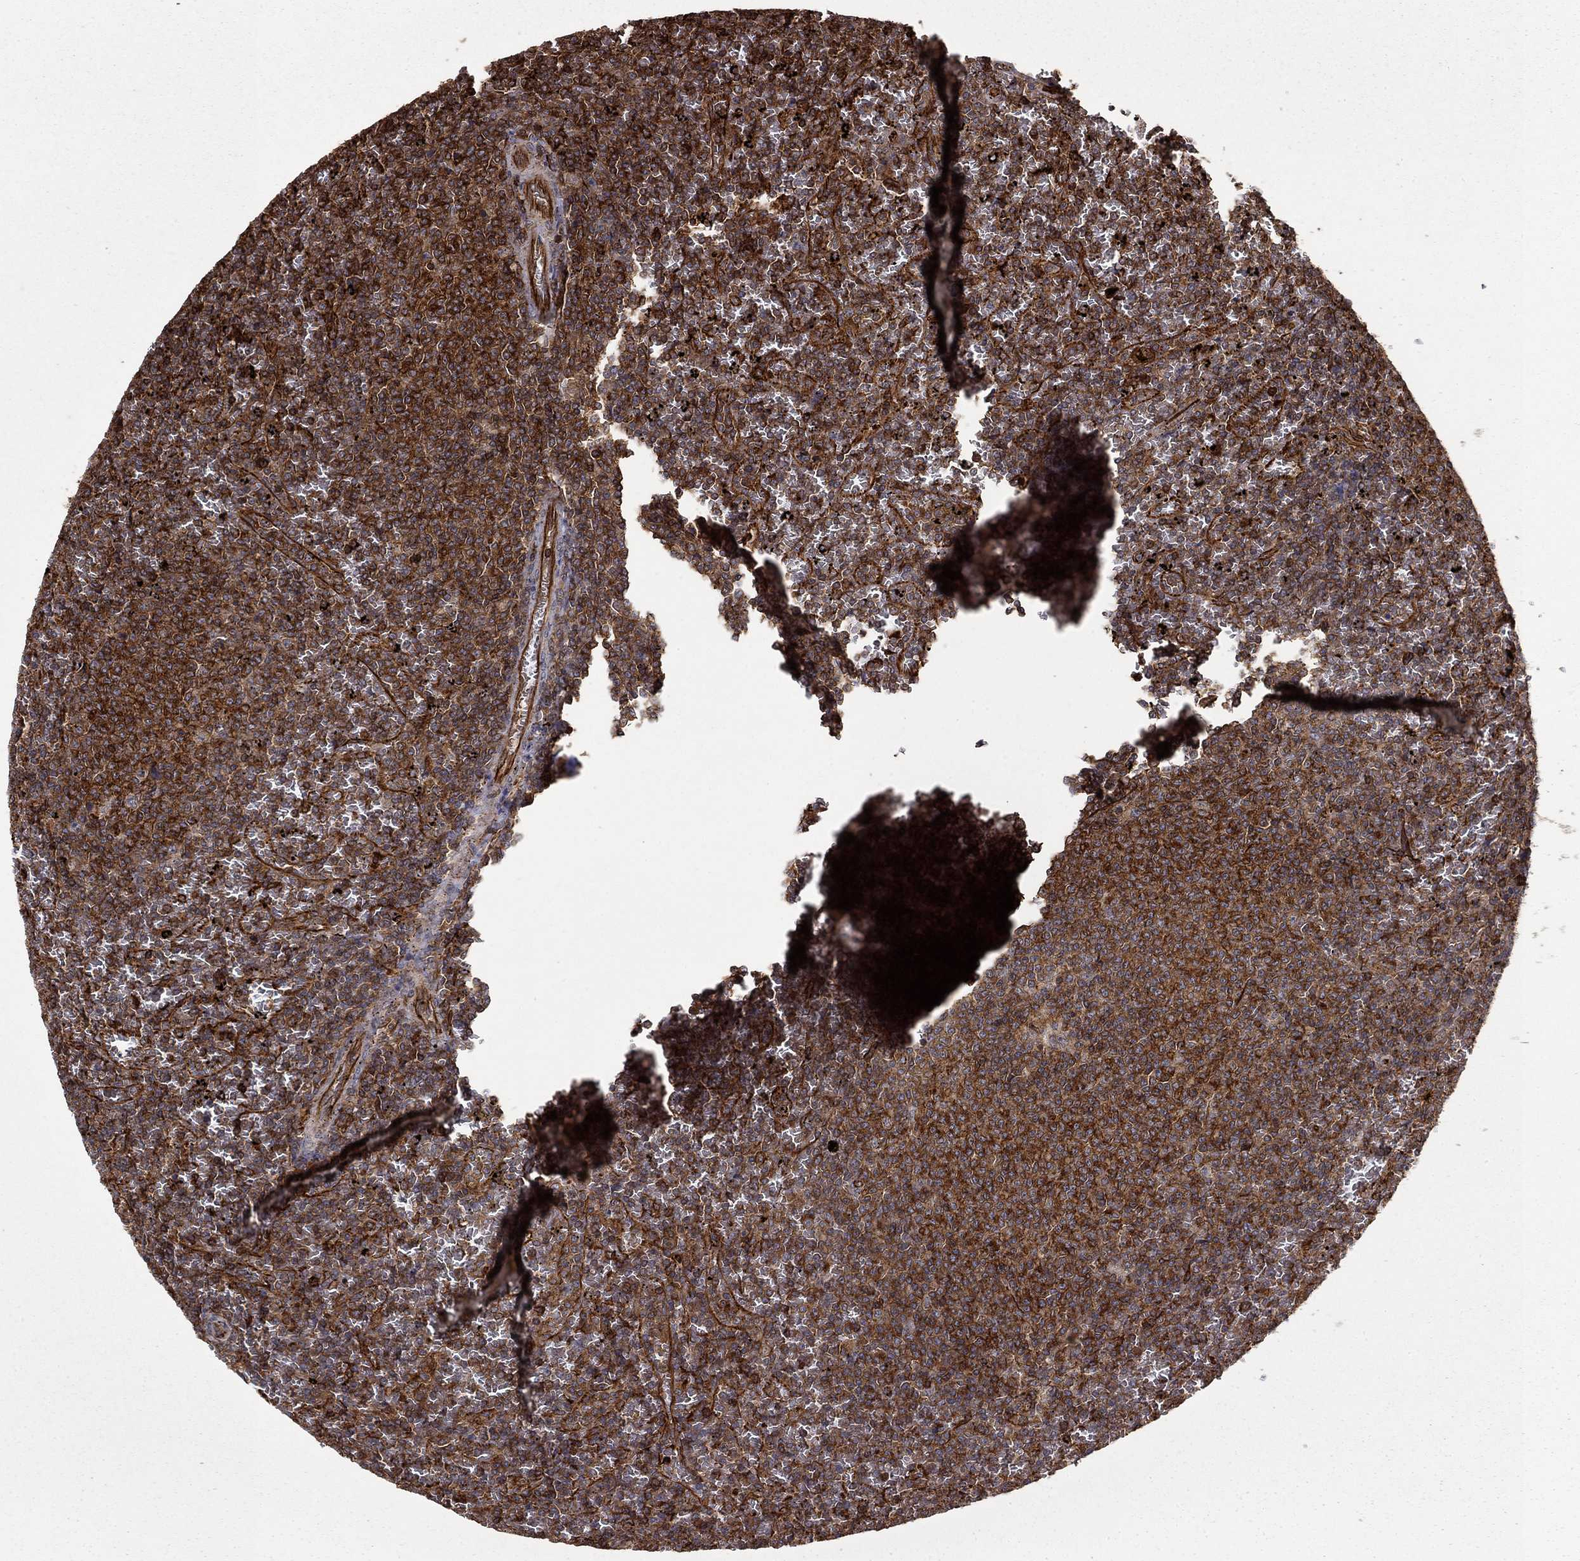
{"staining": {"intensity": "strong", "quantity": ">75%", "location": "cytoplasmic/membranous"}, "tissue": "lymphoma", "cell_type": "Tumor cells", "image_type": "cancer", "snomed": [{"axis": "morphology", "description": "Malignant lymphoma, non-Hodgkin's type, Low grade"}, {"axis": "topography", "description": "Spleen"}], "caption": "A photomicrograph showing strong cytoplasmic/membranous expression in approximately >75% of tumor cells in malignant lymphoma, non-Hodgkin's type (low-grade), as visualized by brown immunohistochemical staining.", "gene": "ADM", "patient": {"sex": "female", "age": 77}}